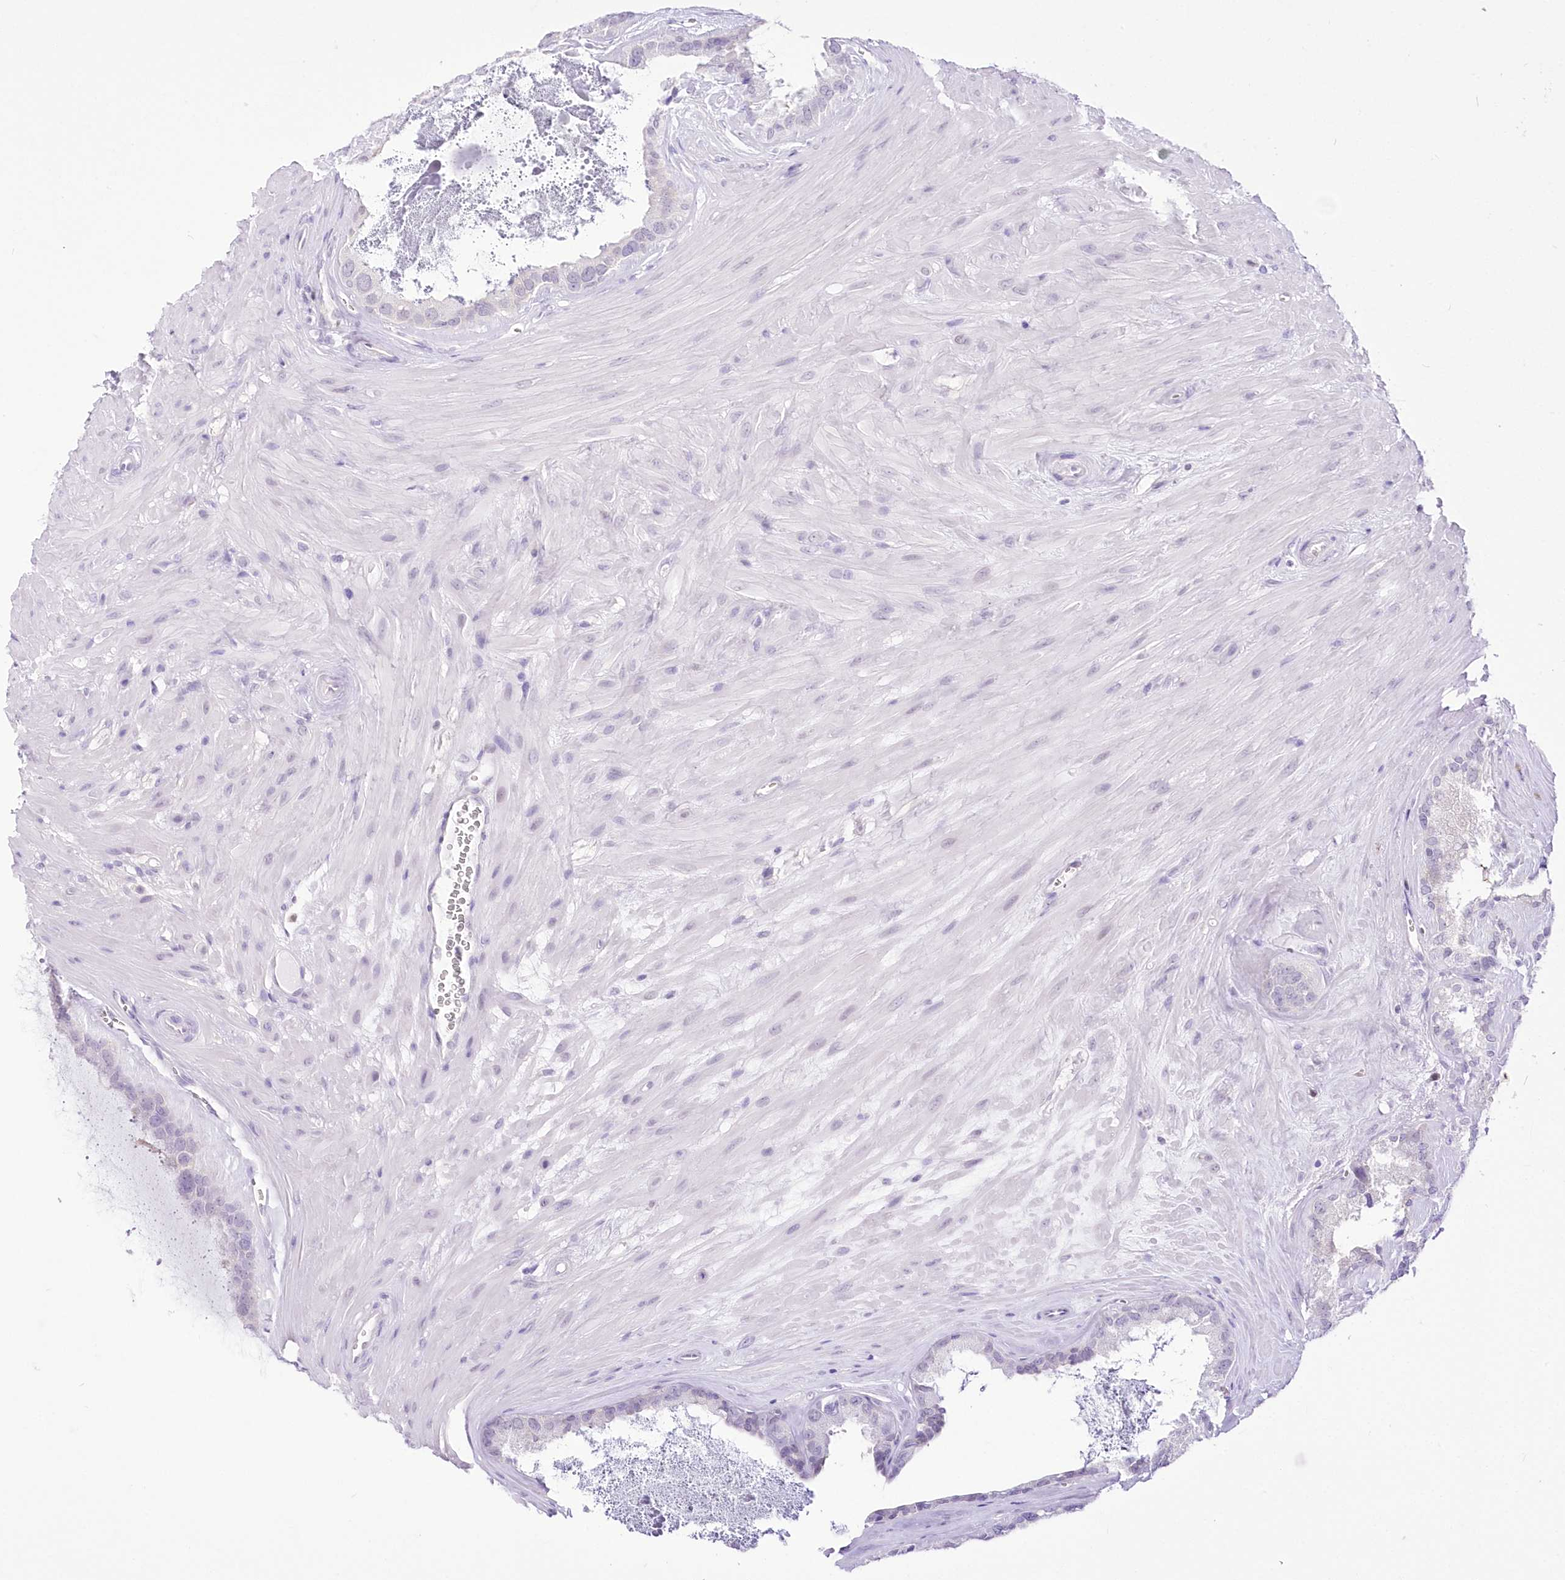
{"staining": {"intensity": "negative", "quantity": "none", "location": "none"}, "tissue": "seminal vesicle", "cell_type": "Glandular cells", "image_type": "normal", "snomed": [{"axis": "morphology", "description": "Normal tissue, NOS"}, {"axis": "topography", "description": "Prostate"}, {"axis": "topography", "description": "Seminal veicle"}], "caption": "This is an immunohistochemistry (IHC) photomicrograph of benign seminal vesicle. There is no staining in glandular cells.", "gene": "UBA6", "patient": {"sex": "male", "age": 59}}